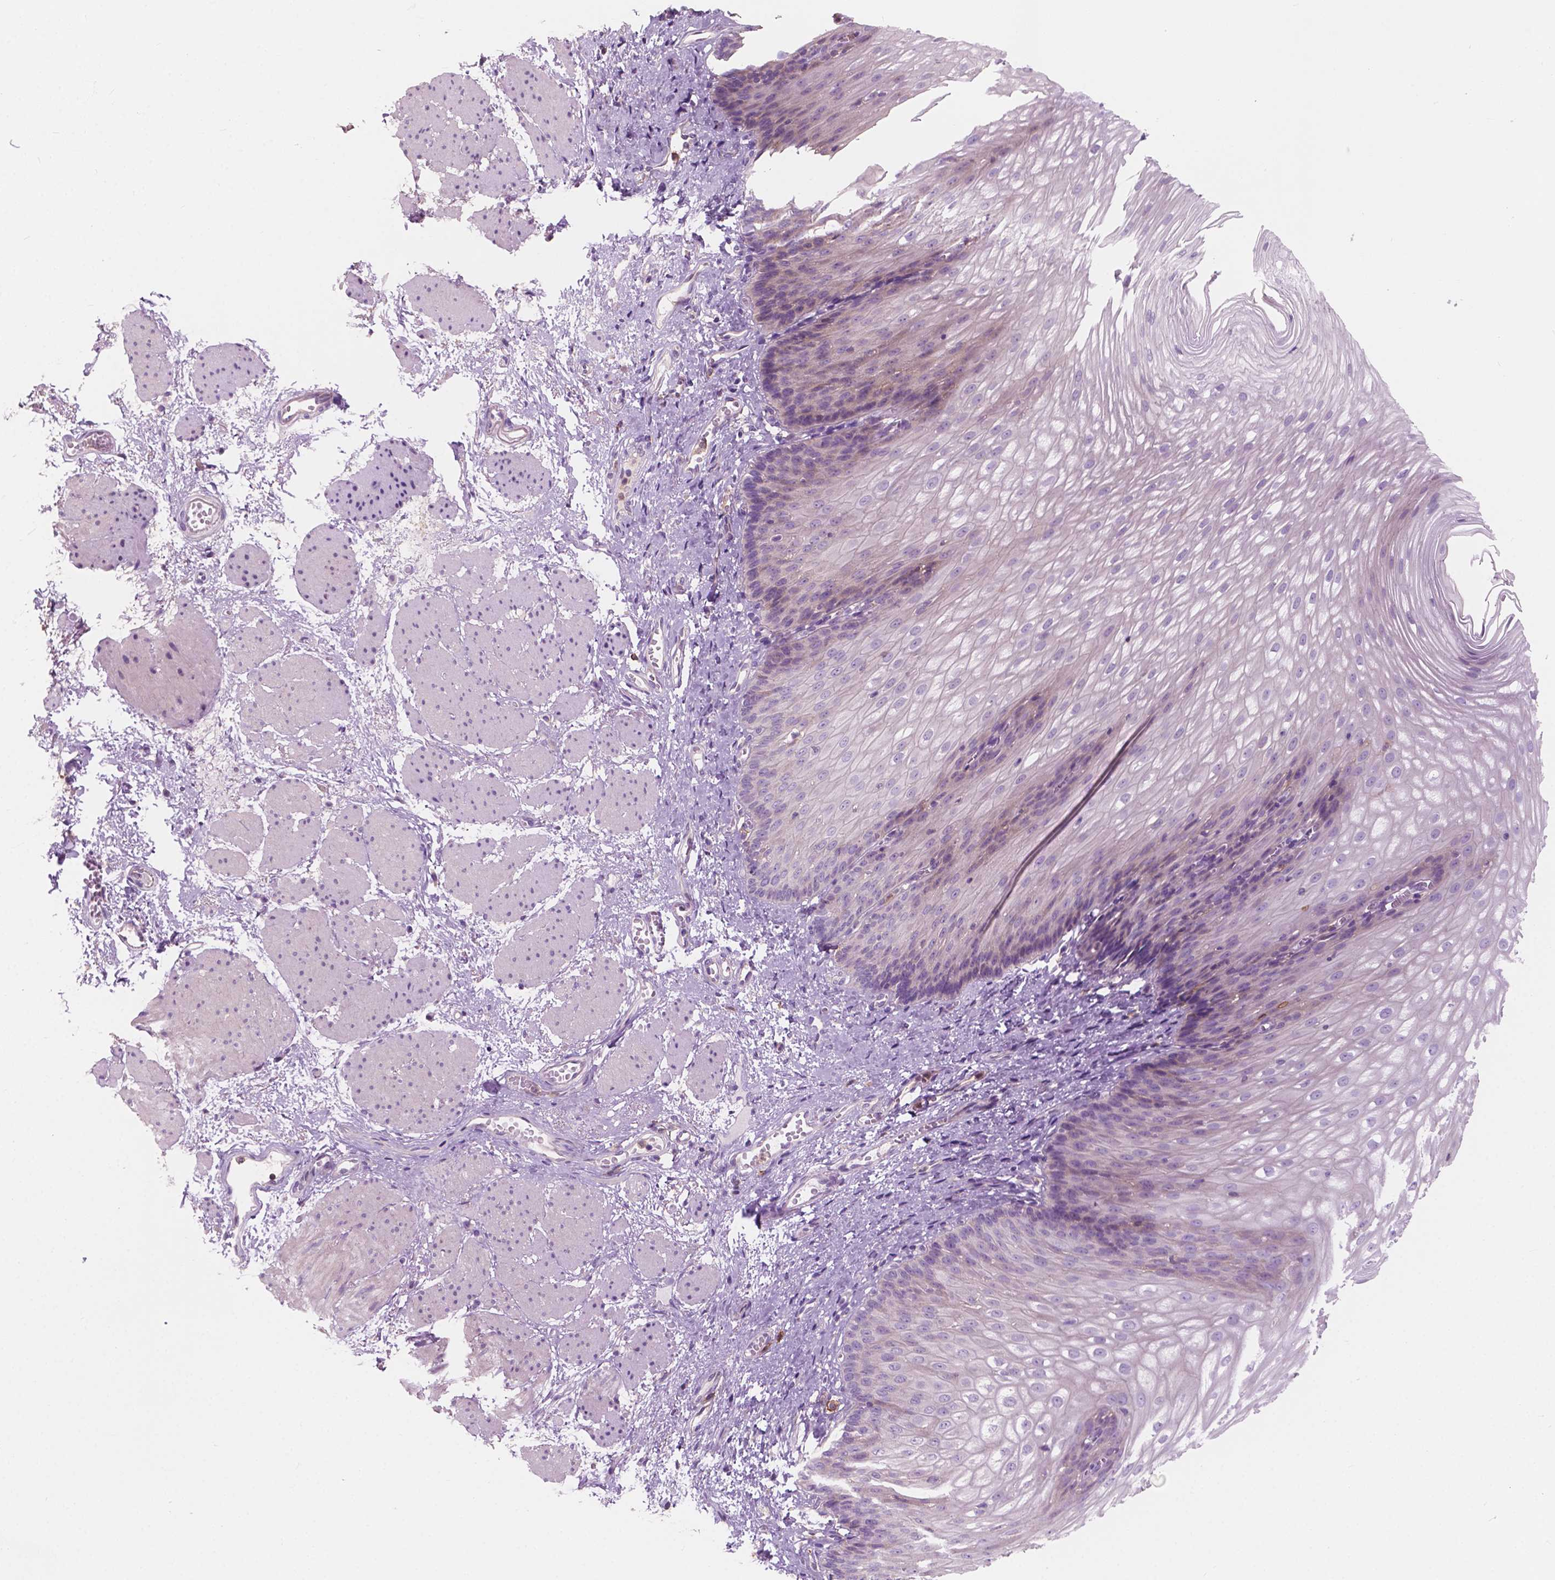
{"staining": {"intensity": "negative", "quantity": "none", "location": "none"}, "tissue": "esophagus", "cell_type": "Squamous epithelial cells", "image_type": "normal", "snomed": [{"axis": "morphology", "description": "Normal tissue, NOS"}, {"axis": "topography", "description": "Esophagus"}], "caption": "DAB immunohistochemical staining of unremarkable human esophagus reveals no significant expression in squamous epithelial cells. The staining is performed using DAB brown chromogen with nuclei counter-stained in using hematoxylin.", "gene": "SEMA4A", "patient": {"sex": "male", "age": 62}}